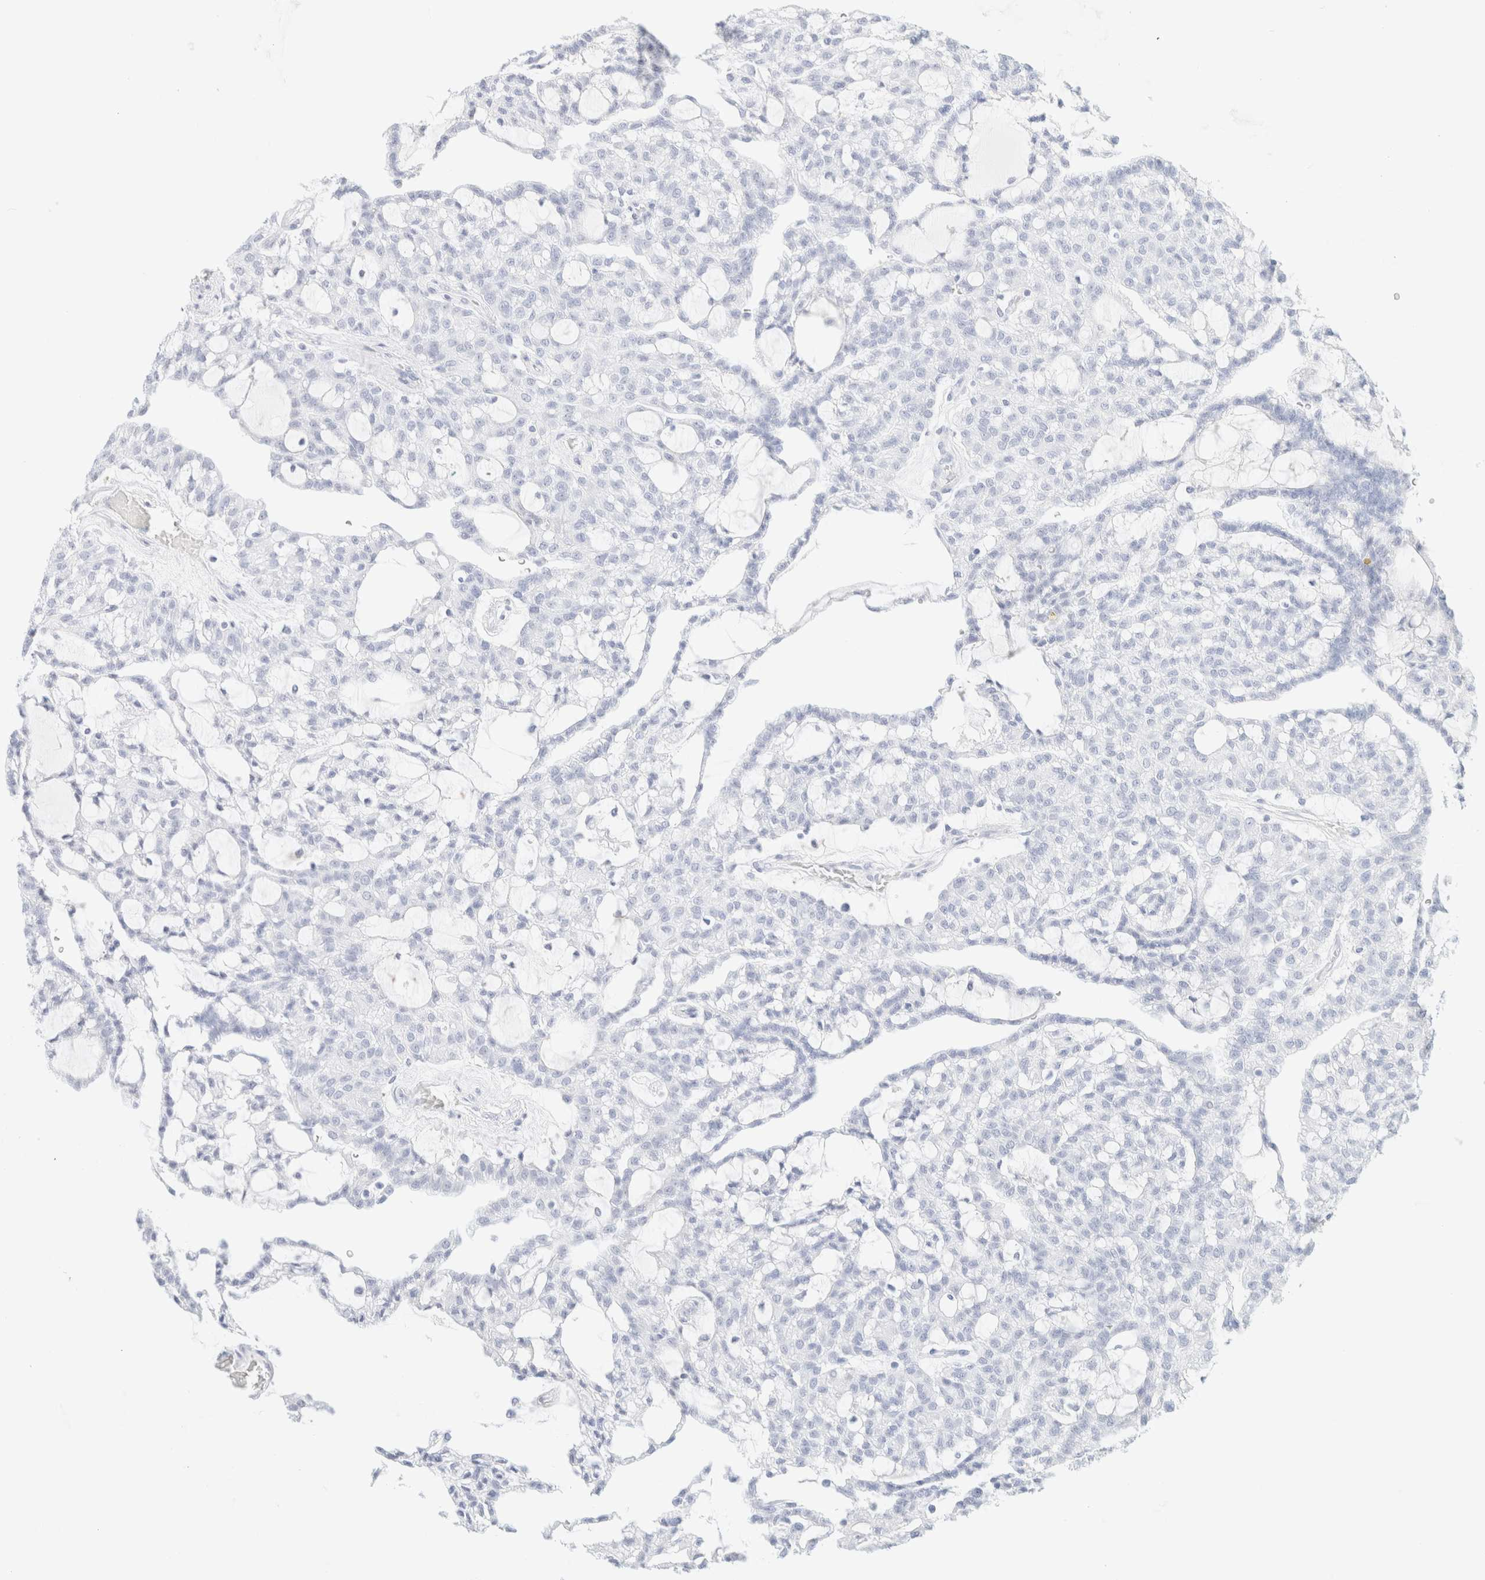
{"staining": {"intensity": "negative", "quantity": "none", "location": "none"}, "tissue": "renal cancer", "cell_type": "Tumor cells", "image_type": "cancer", "snomed": [{"axis": "morphology", "description": "Adenocarcinoma, NOS"}, {"axis": "topography", "description": "Kidney"}], "caption": "The micrograph reveals no staining of tumor cells in adenocarcinoma (renal). (Stains: DAB (3,3'-diaminobenzidine) immunohistochemistry with hematoxylin counter stain, Microscopy: brightfield microscopy at high magnification).", "gene": "KRT15", "patient": {"sex": "male", "age": 63}}